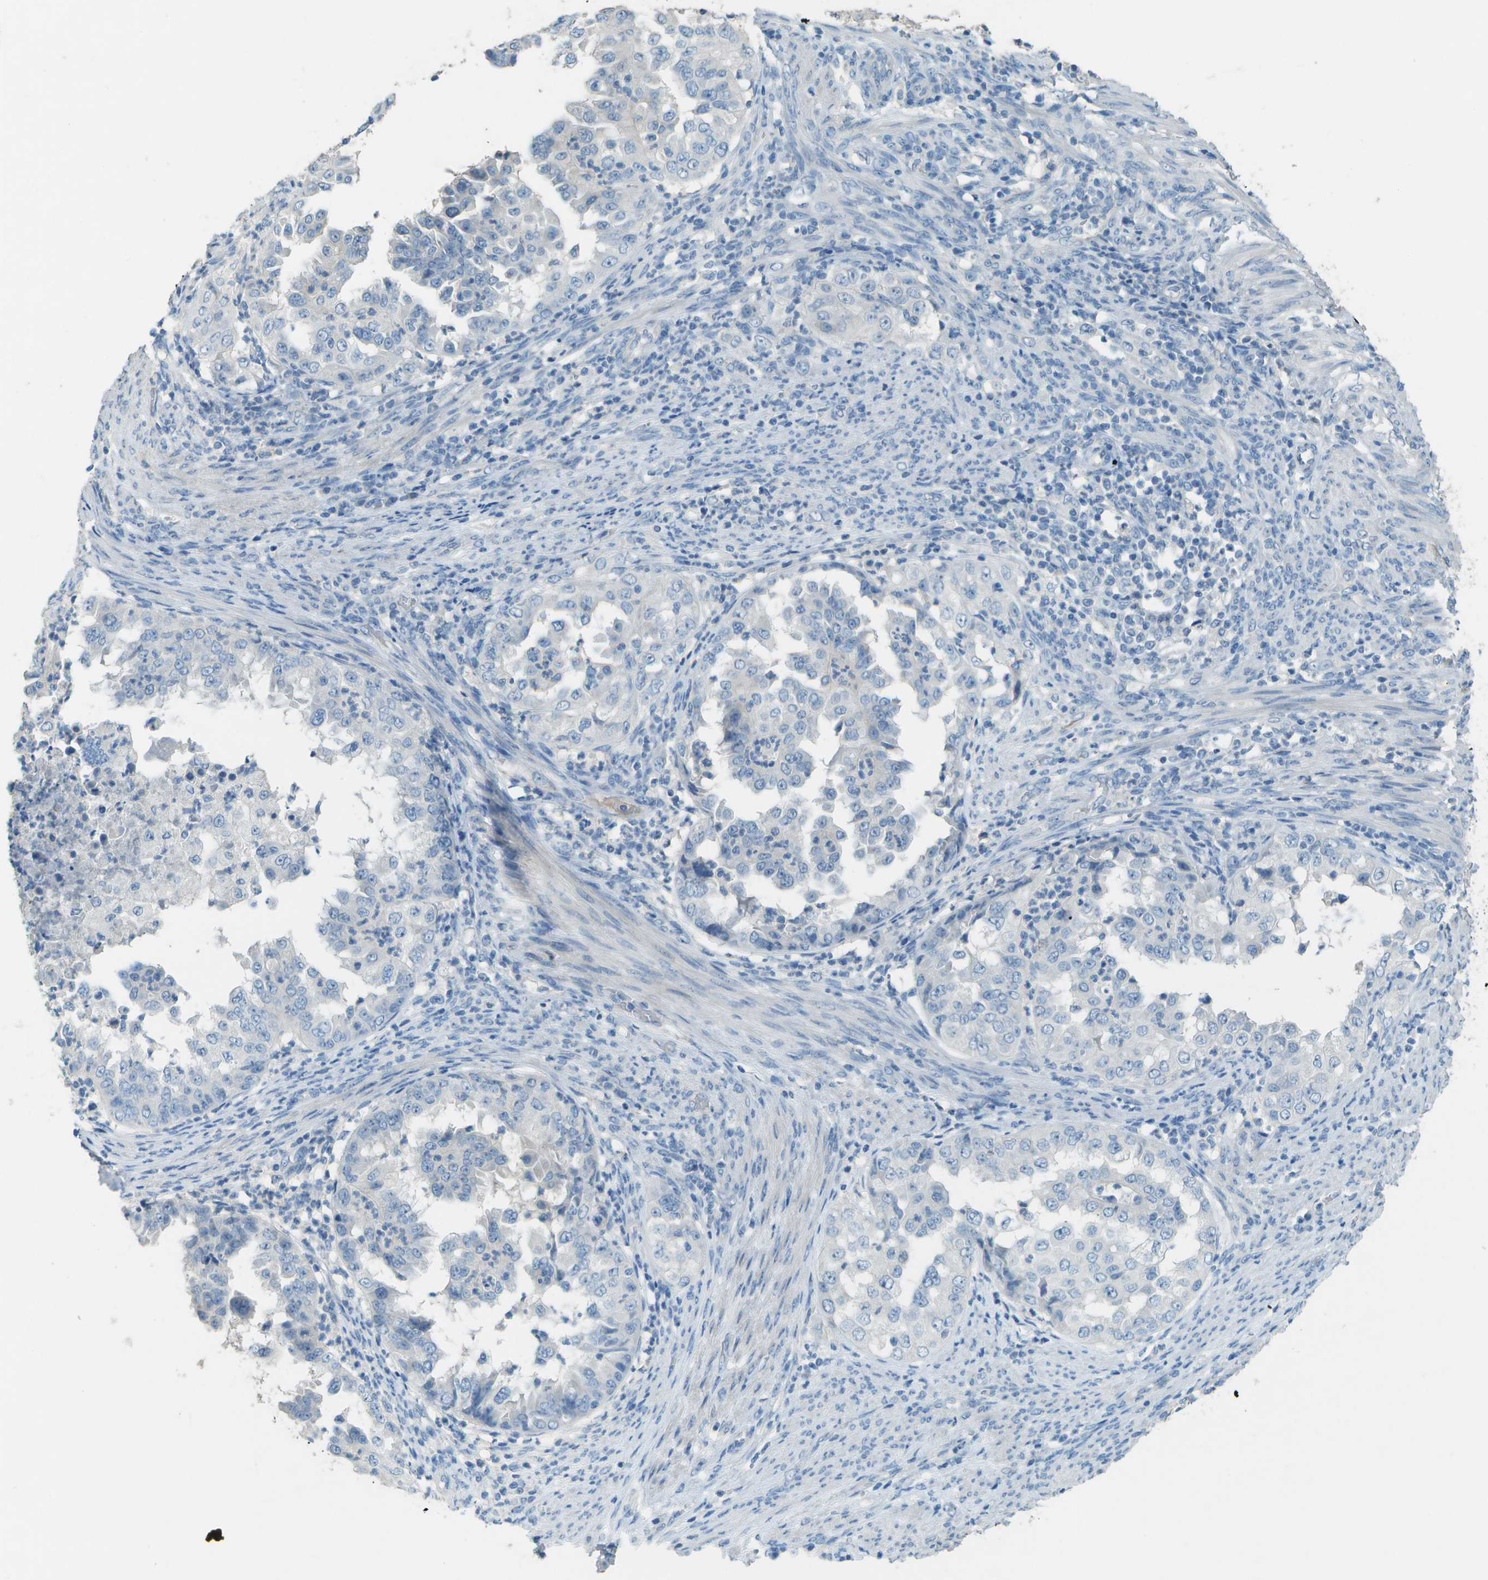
{"staining": {"intensity": "negative", "quantity": "none", "location": "none"}, "tissue": "endometrial cancer", "cell_type": "Tumor cells", "image_type": "cancer", "snomed": [{"axis": "morphology", "description": "Adenocarcinoma, NOS"}, {"axis": "topography", "description": "Endometrium"}], "caption": "This image is of endometrial cancer stained with immunohistochemistry (IHC) to label a protein in brown with the nuclei are counter-stained blue. There is no positivity in tumor cells. (DAB IHC visualized using brightfield microscopy, high magnification).", "gene": "LGI2", "patient": {"sex": "female", "age": 85}}